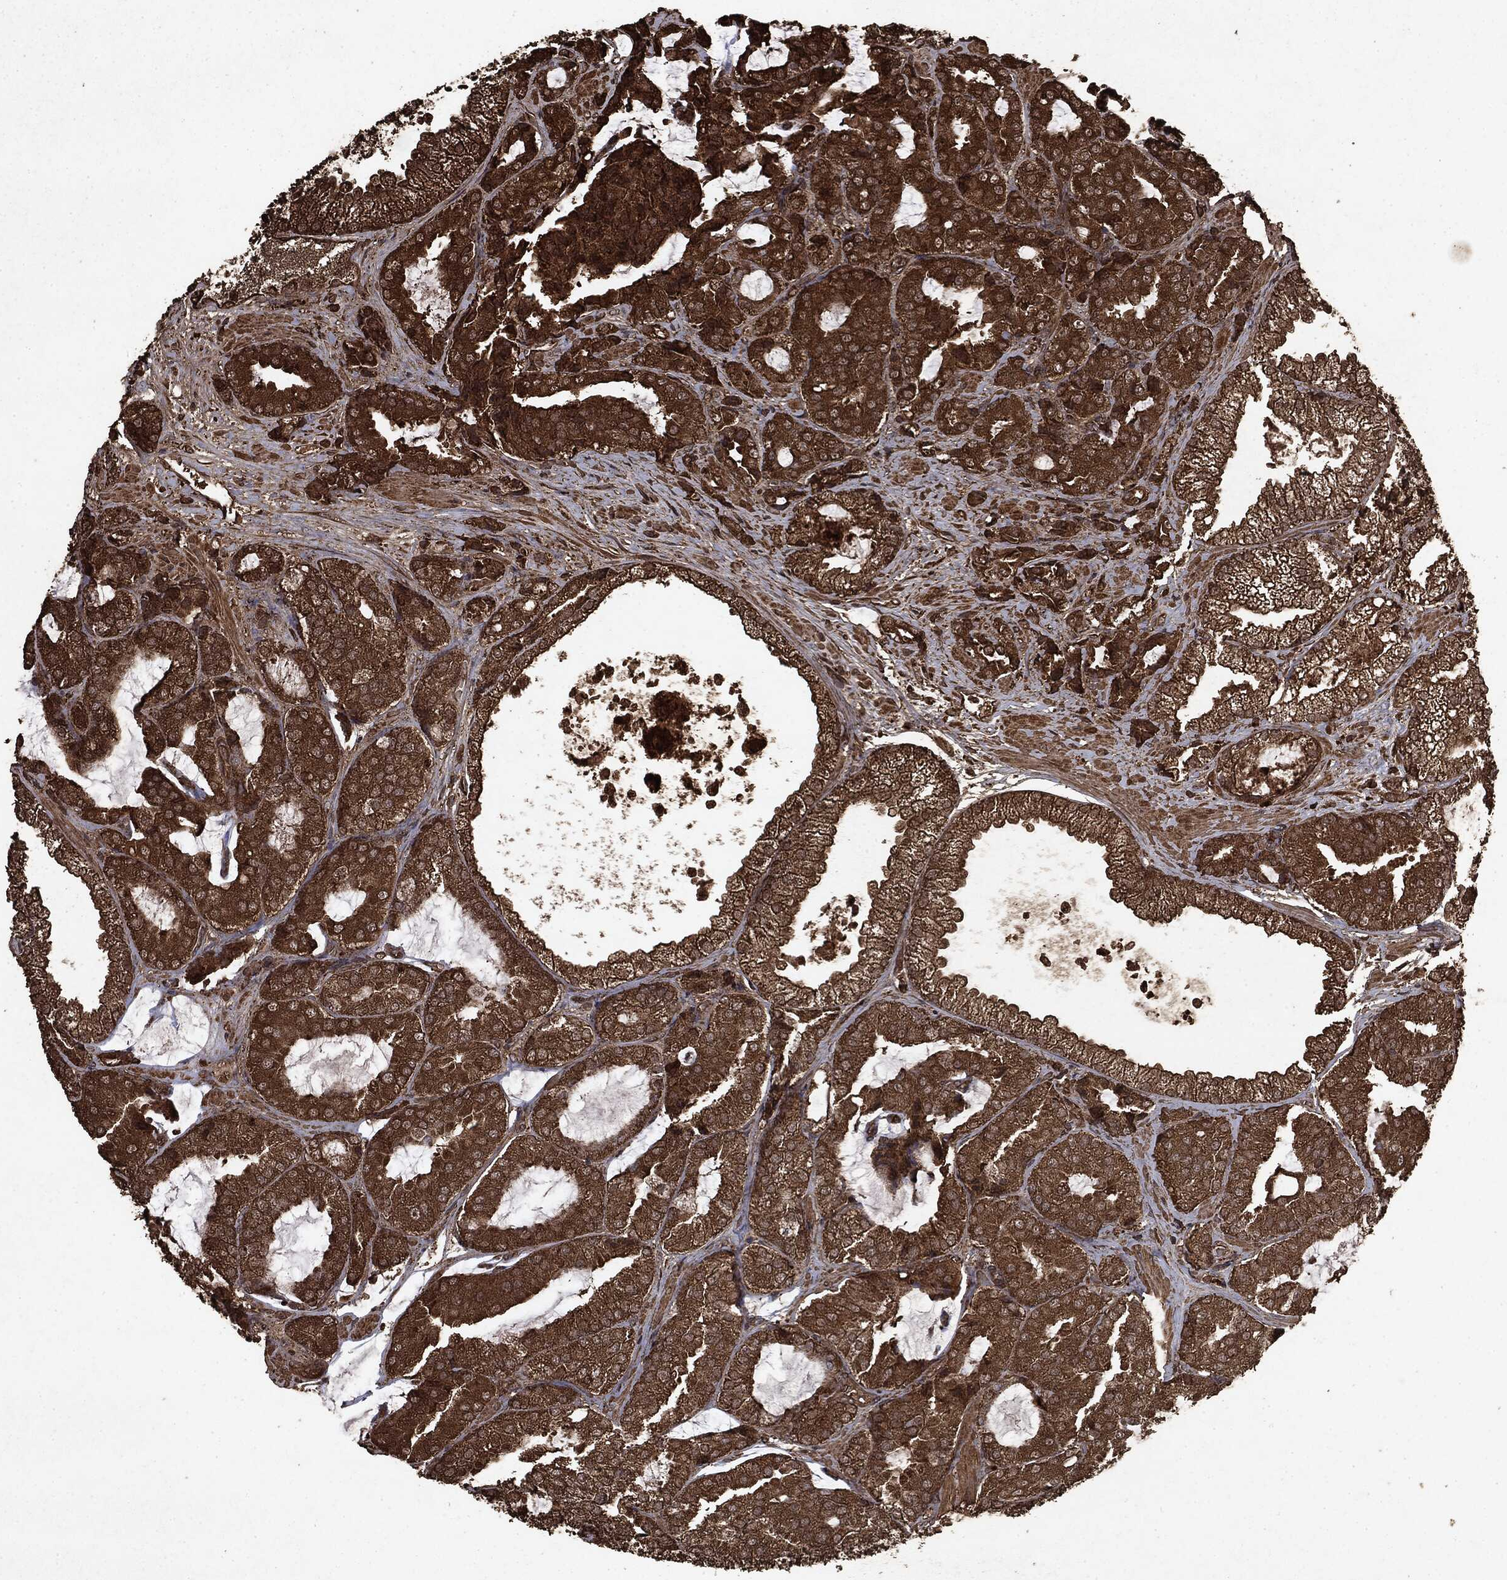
{"staining": {"intensity": "strong", "quantity": ">75%", "location": "cytoplasmic/membranous"}, "tissue": "prostate cancer", "cell_type": "Tumor cells", "image_type": "cancer", "snomed": [{"axis": "morphology", "description": "Adenocarcinoma, High grade"}, {"axis": "topography", "description": "Prostate"}], "caption": "Immunohistochemistry of human prostate cancer (high-grade adenocarcinoma) displays high levels of strong cytoplasmic/membranous staining in about >75% of tumor cells. Using DAB (3,3'-diaminobenzidine) (brown) and hematoxylin (blue) stains, captured at high magnification using brightfield microscopy.", "gene": "ARAF", "patient": {"sex": "male", "age": 68}}